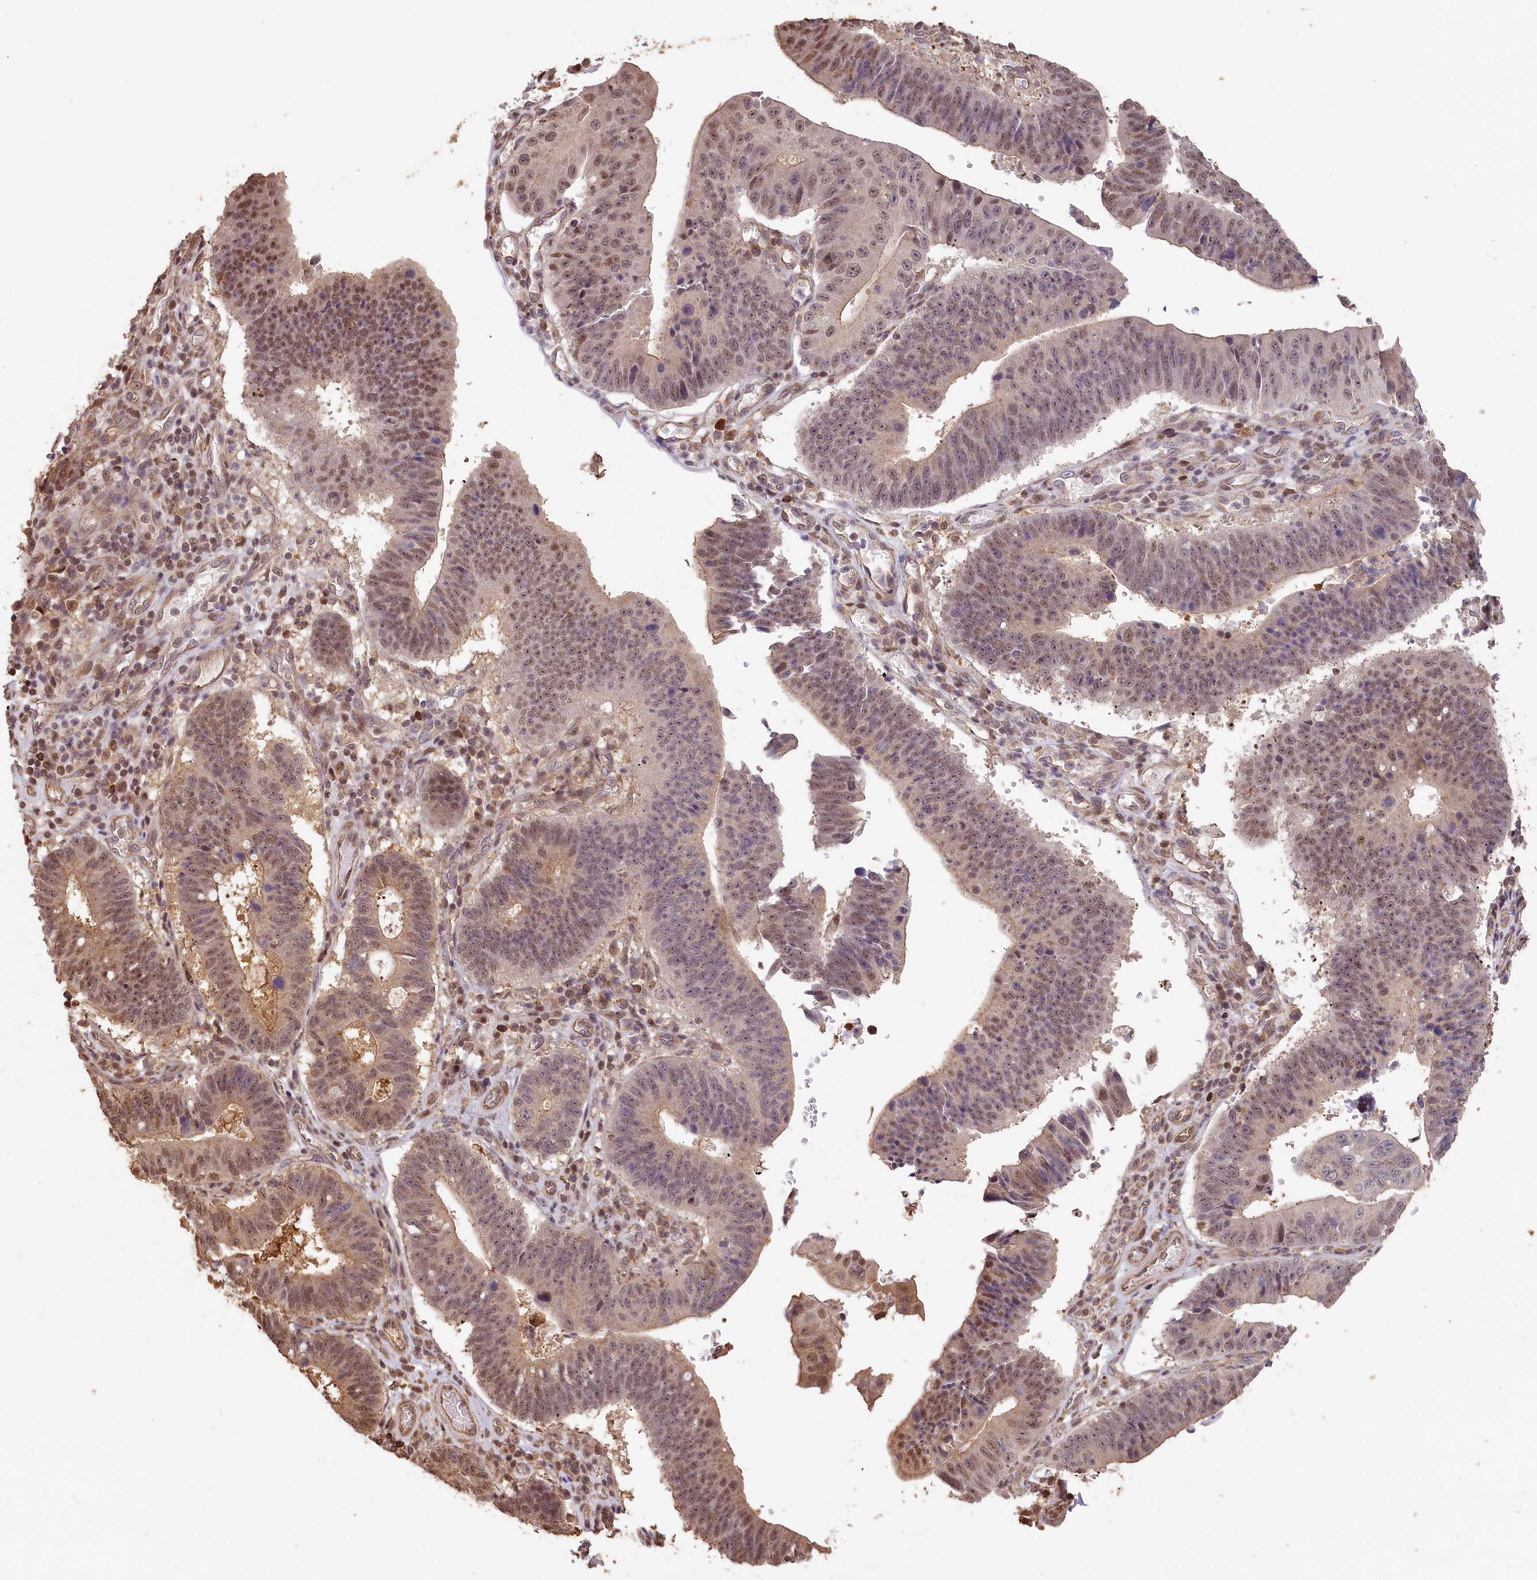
{"staining": {"intensity": "moderate", "quantity": "25%-75%", "location": "cytoplasmic/membranous,nuclear"}, "tissue": "stomach cancer", "cell_type": "Tumor cells", "image_type": "cancer", "snomed": [{"axis": "morphology", "description": "Adenocarcinoma, NOS"}, {"axis": "topography", "description": "Stomach"}], "caption": "Stomach cancer (adenocarcinoma) stained with DAB immunohistochemistry (IHC) displays medium levels of moderate cytoplasmic/membranous and nuclear positivity in about 25%-75% of tumor cells.", "gene": "MADD", "patient": {"sex": "male", "age": 59}}